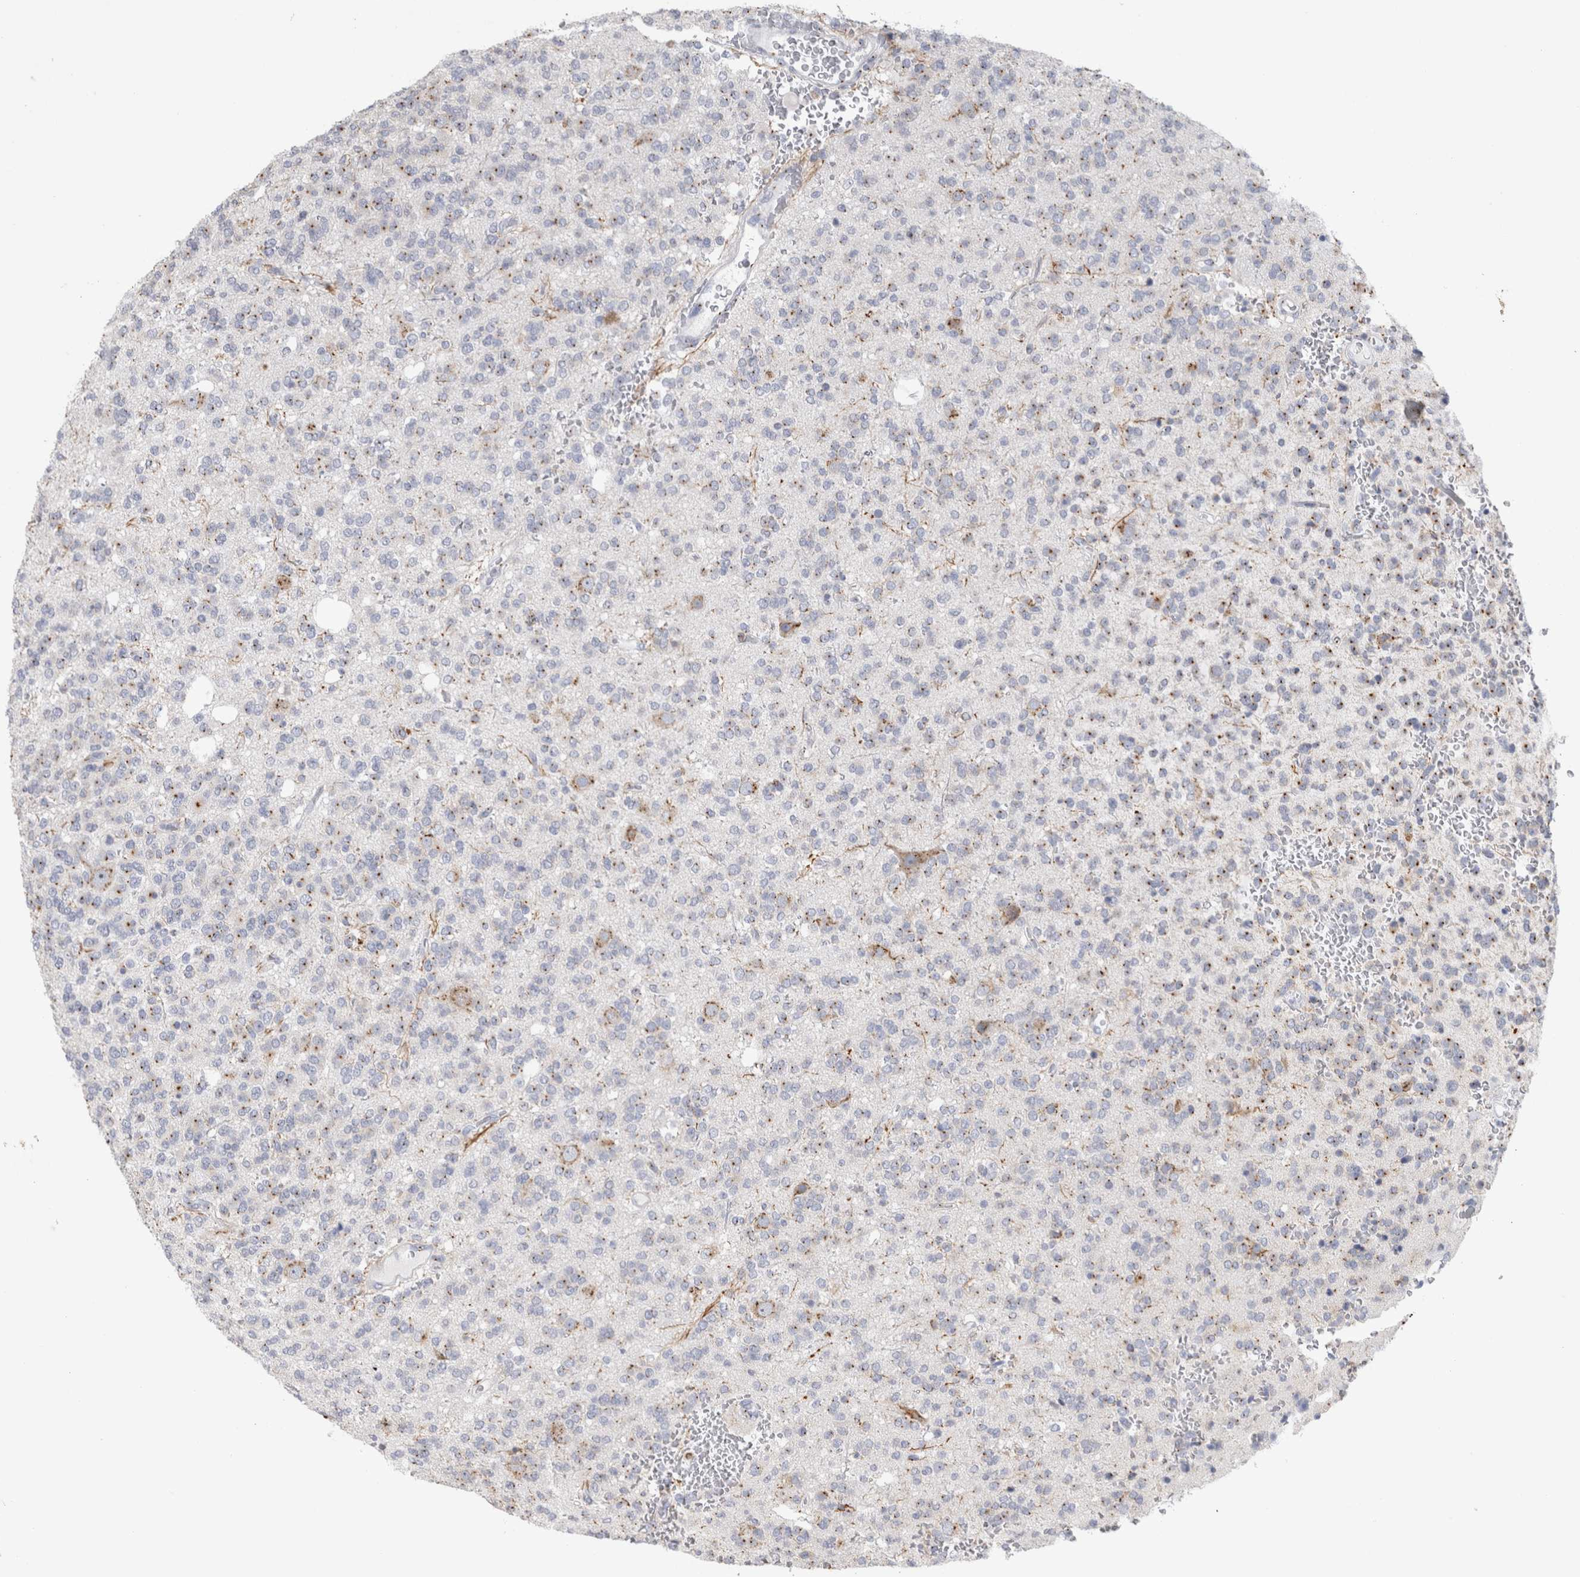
{"staining": {"intensity": "weak", "quantity": "25%-75%", "location": "cytoplasmic/membranous"}, "tissue": "glioma", "cell_type": "Tumor cells", "image_type": "cancer", "snomed": [{"axis": "morphology", "description": "Glioma, malignant, Low grade"}, {"axis": "topography", "description": "Brain"}], "caption": "High-power microscopy captured an immunohistochemistry micrograph of low-grade glioma (malignant), revealing weak cytoplasmic/membranous expression in approximately 25%-75% of tumor cells.", "gene": "AKAP9", "patient": {"sex": "male", "age": 38}}